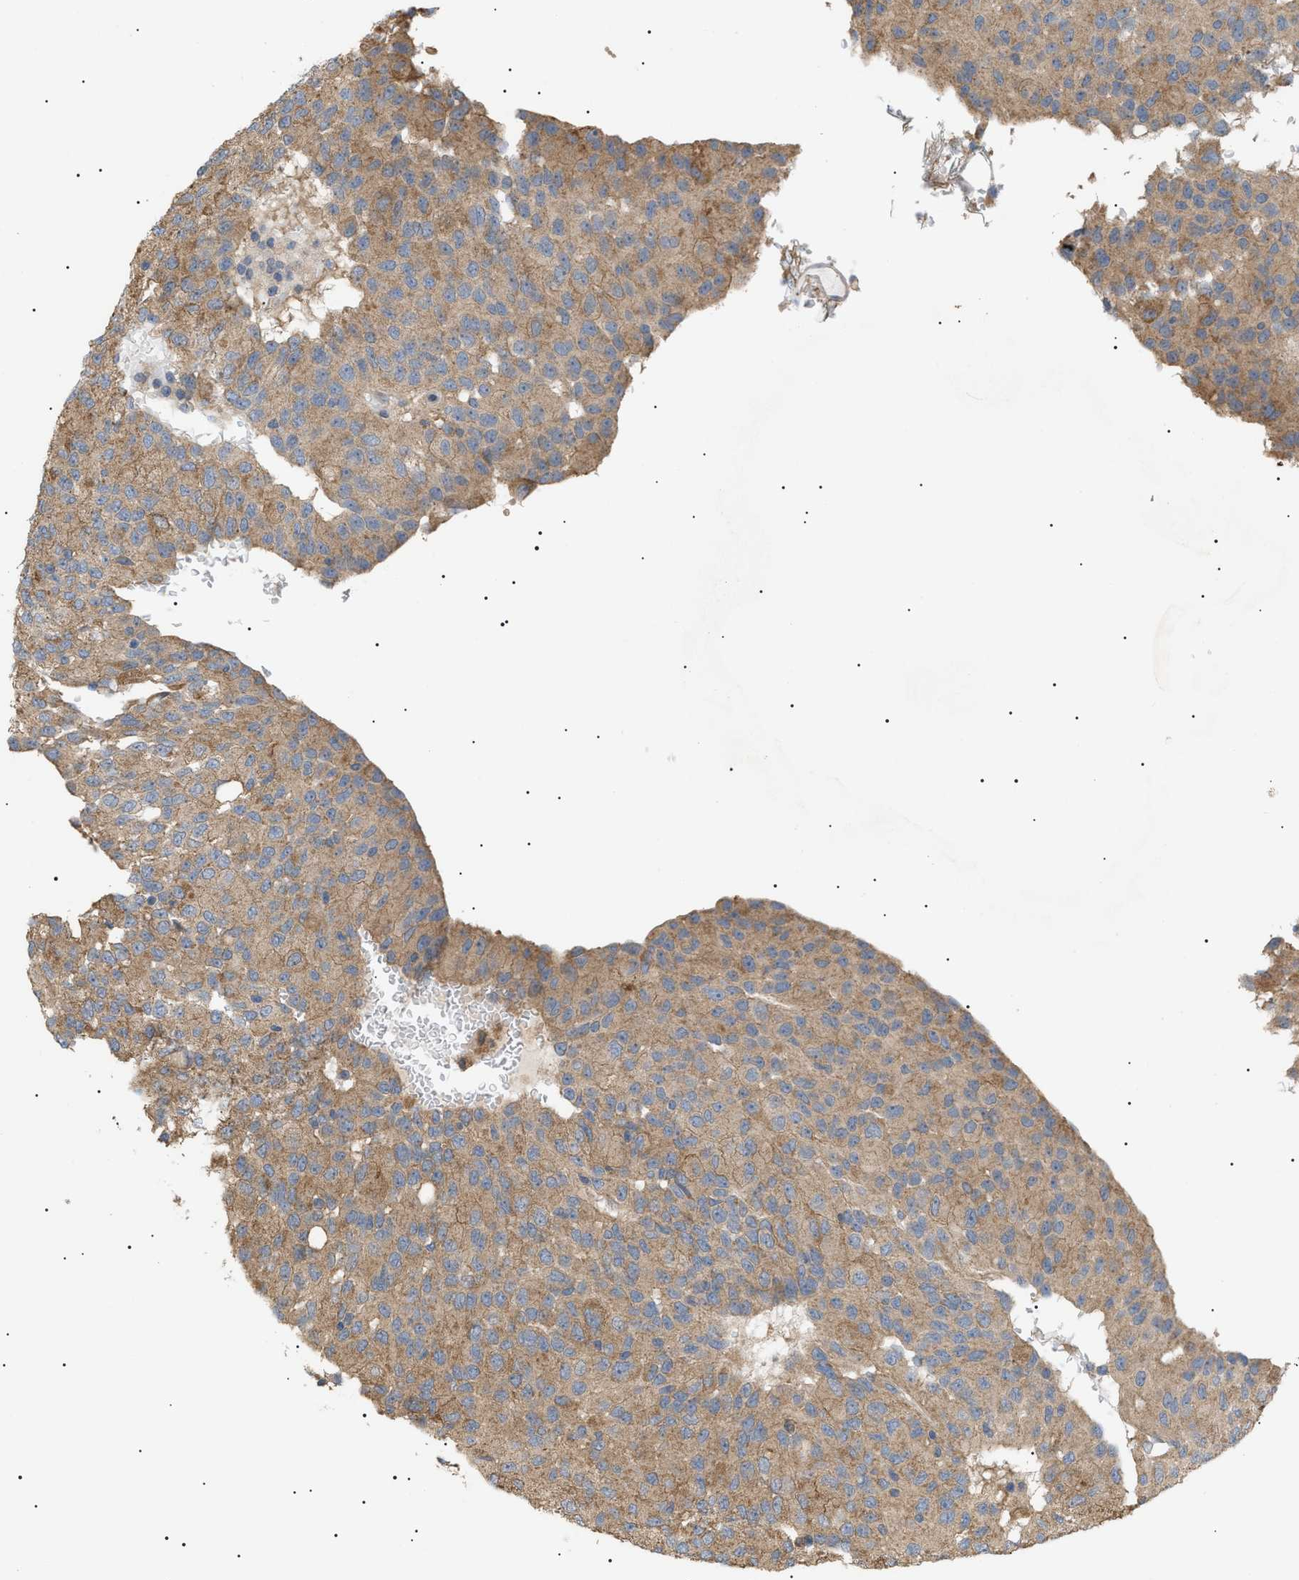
{"staining": {"intensity": "moderate", "quantity": ">75%", "location": "cytoplasmic/membranous"}, "tissue": "glioma", "cell_type": "Tumor cells", "image_type": "cancer", "snomed": [{"axis": "morphology", "description": "Glioma, malignant, High grade"}, {"axis": "topography", "description": "Brain"}], "caption": "This image reveals immunohistochemistry staining of malignant glioma (high-grade), with medium moderate cytoplasmic/membranous positivity in approximately >75% of tumor cells.", "gene": "IRS2", "patient": {"sex": "male", "age": 32}}